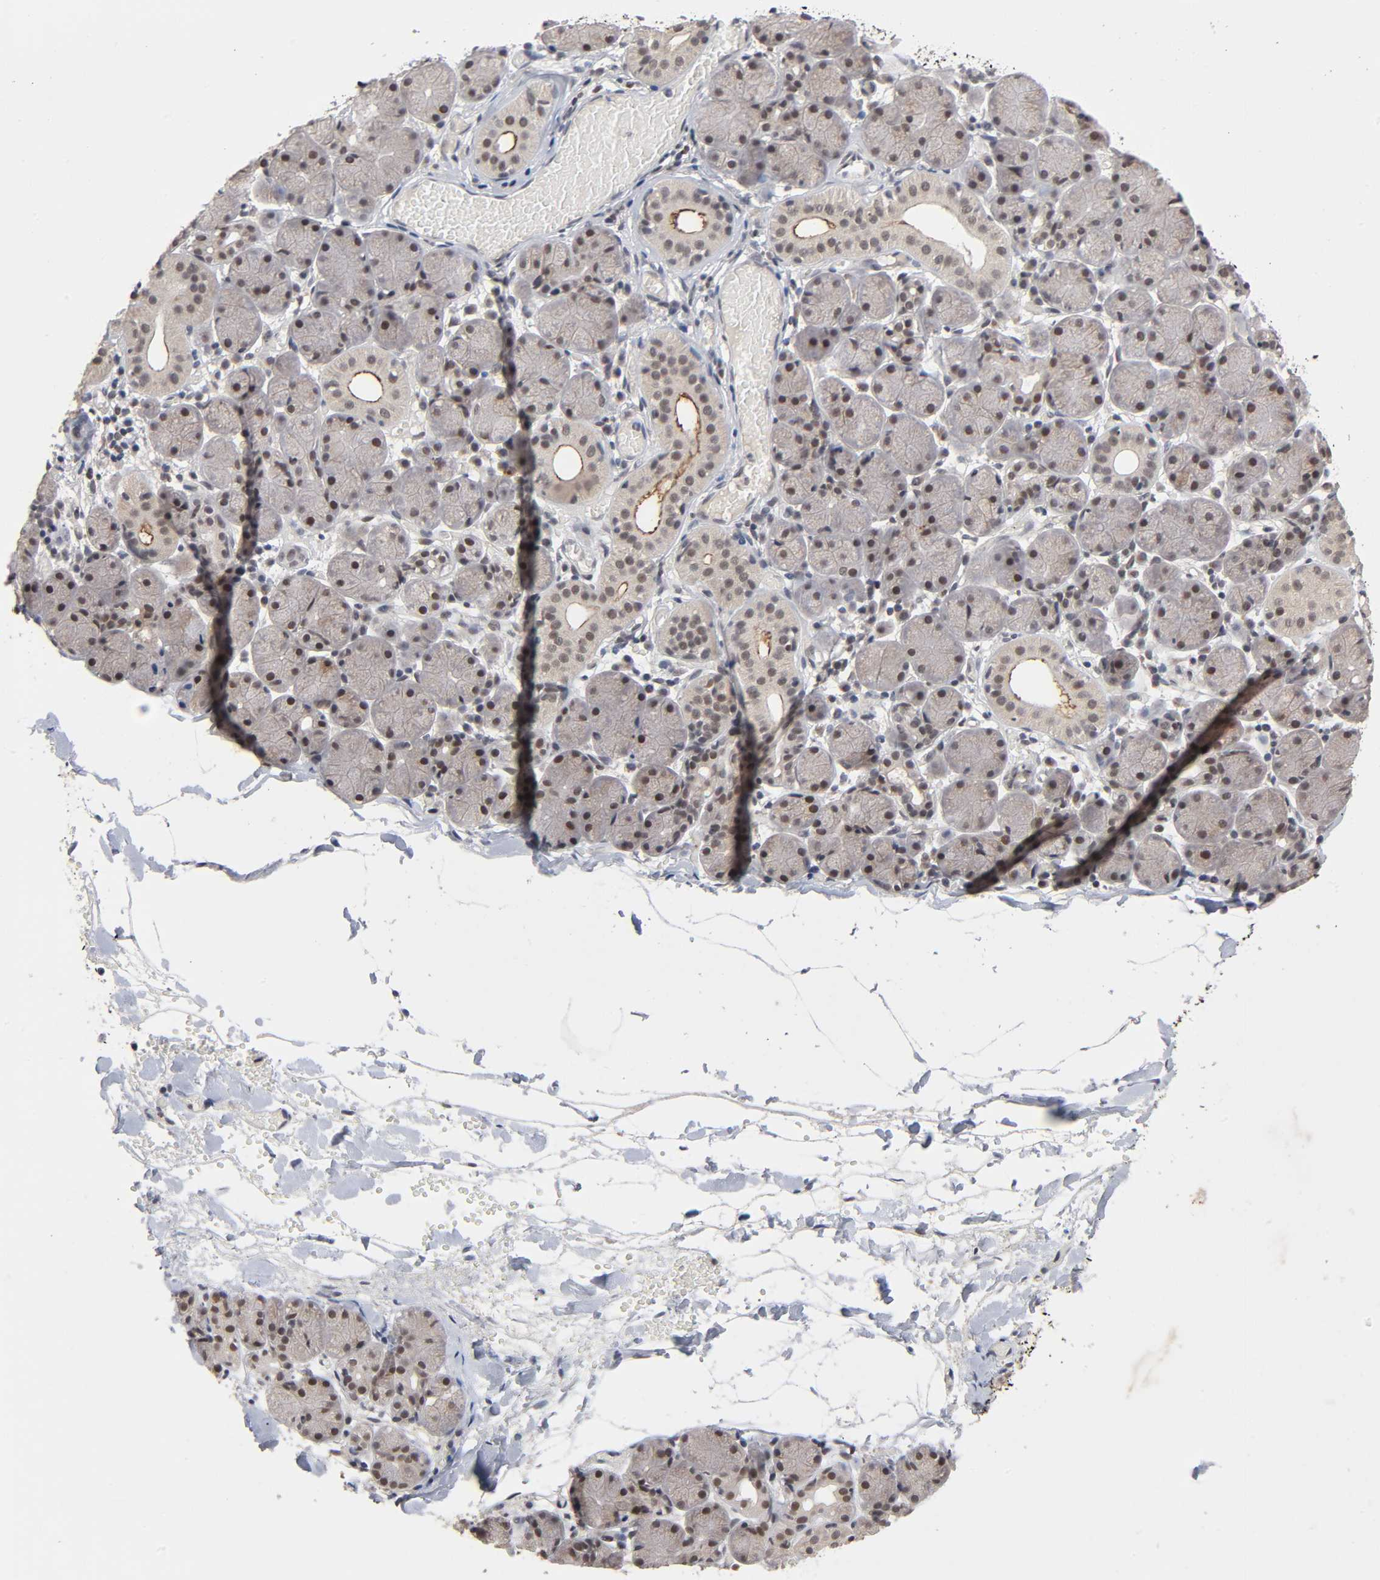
{"staining": {"intensity": "moderate", "quantity": "<25%", "location": "cytoplasmic/membranous,nuclear"}, "tissue": "salivary gland", "cell_type": "Glandular cells", "image_type": "normal", "snomed": [{"axis": "morphology", "description": "Normal tissue, NOS"}, {"axis": "topography", "description": "Salivary gland"}], "caption": "High-magnification brightfield microscopy of normal salivary gland stained with DAB (3,3'-diaminobenzidine) (brown) and counterstained with hematoxylin (blue). glandular cells exhibit moderate cytoplasmic/membranous,nuclear staining is identified in about<25% of cells.", "gene": "EP300", "patient": {"sex": "female", "age": 24}}